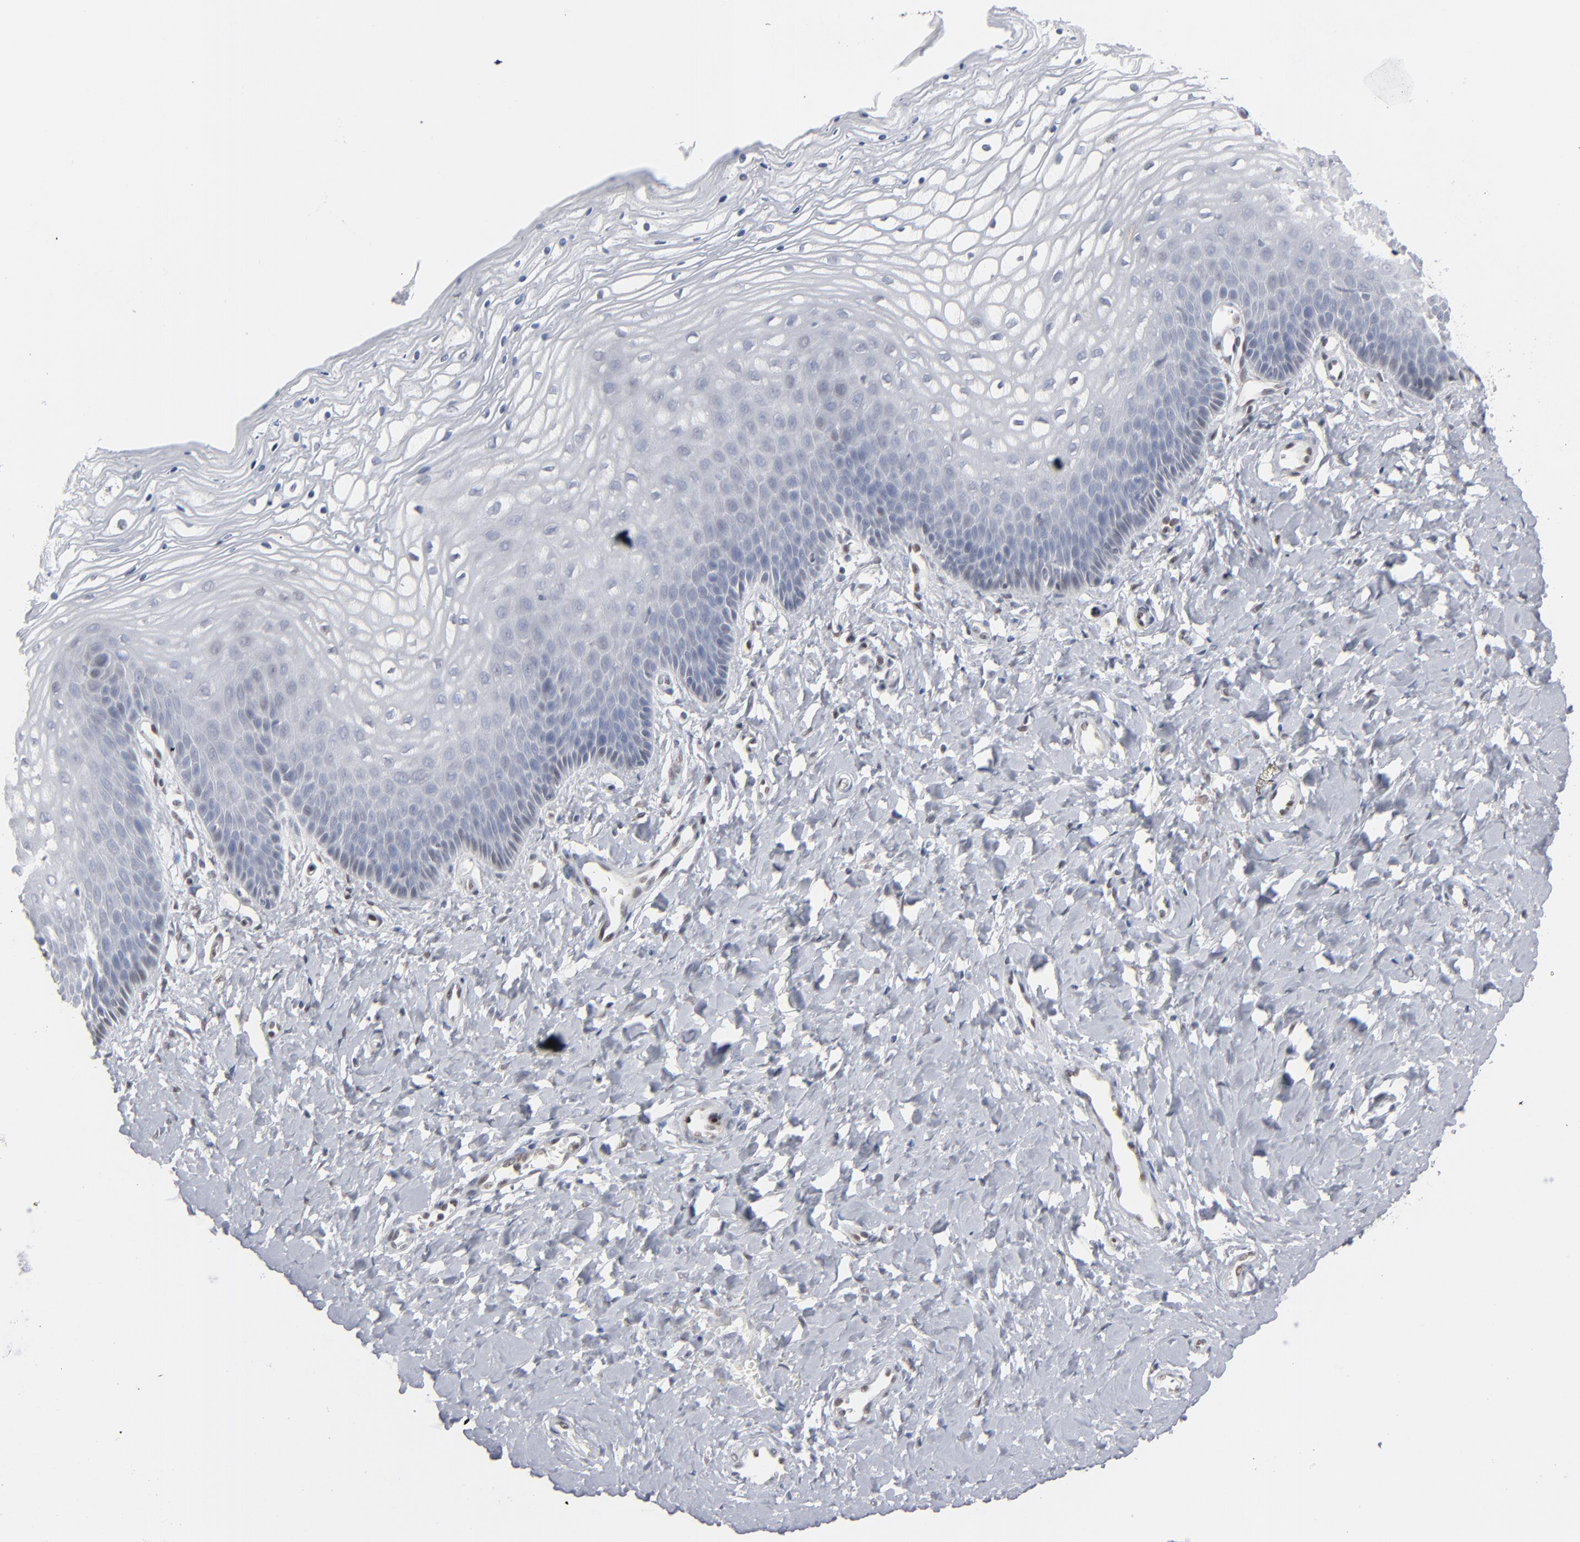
{"staining": {"intensity": "negative", "quantity": "none", "location": "none"}, "tissue": "vagina", "cell_type": "Squamous epithelial cells", "image_type": "normal", "snomed": [{"axis": "morphology", "description": "Normal tissue, NOS"}, {"axis": "topography", "description": "Vagina"}], "caption": "This is an IHC photomicrograph of unremarkable vagina. There is no positivity in squamous epithelial cells.", "gene": "IRF9", "patient": {"sex": "female", "age": 68}}